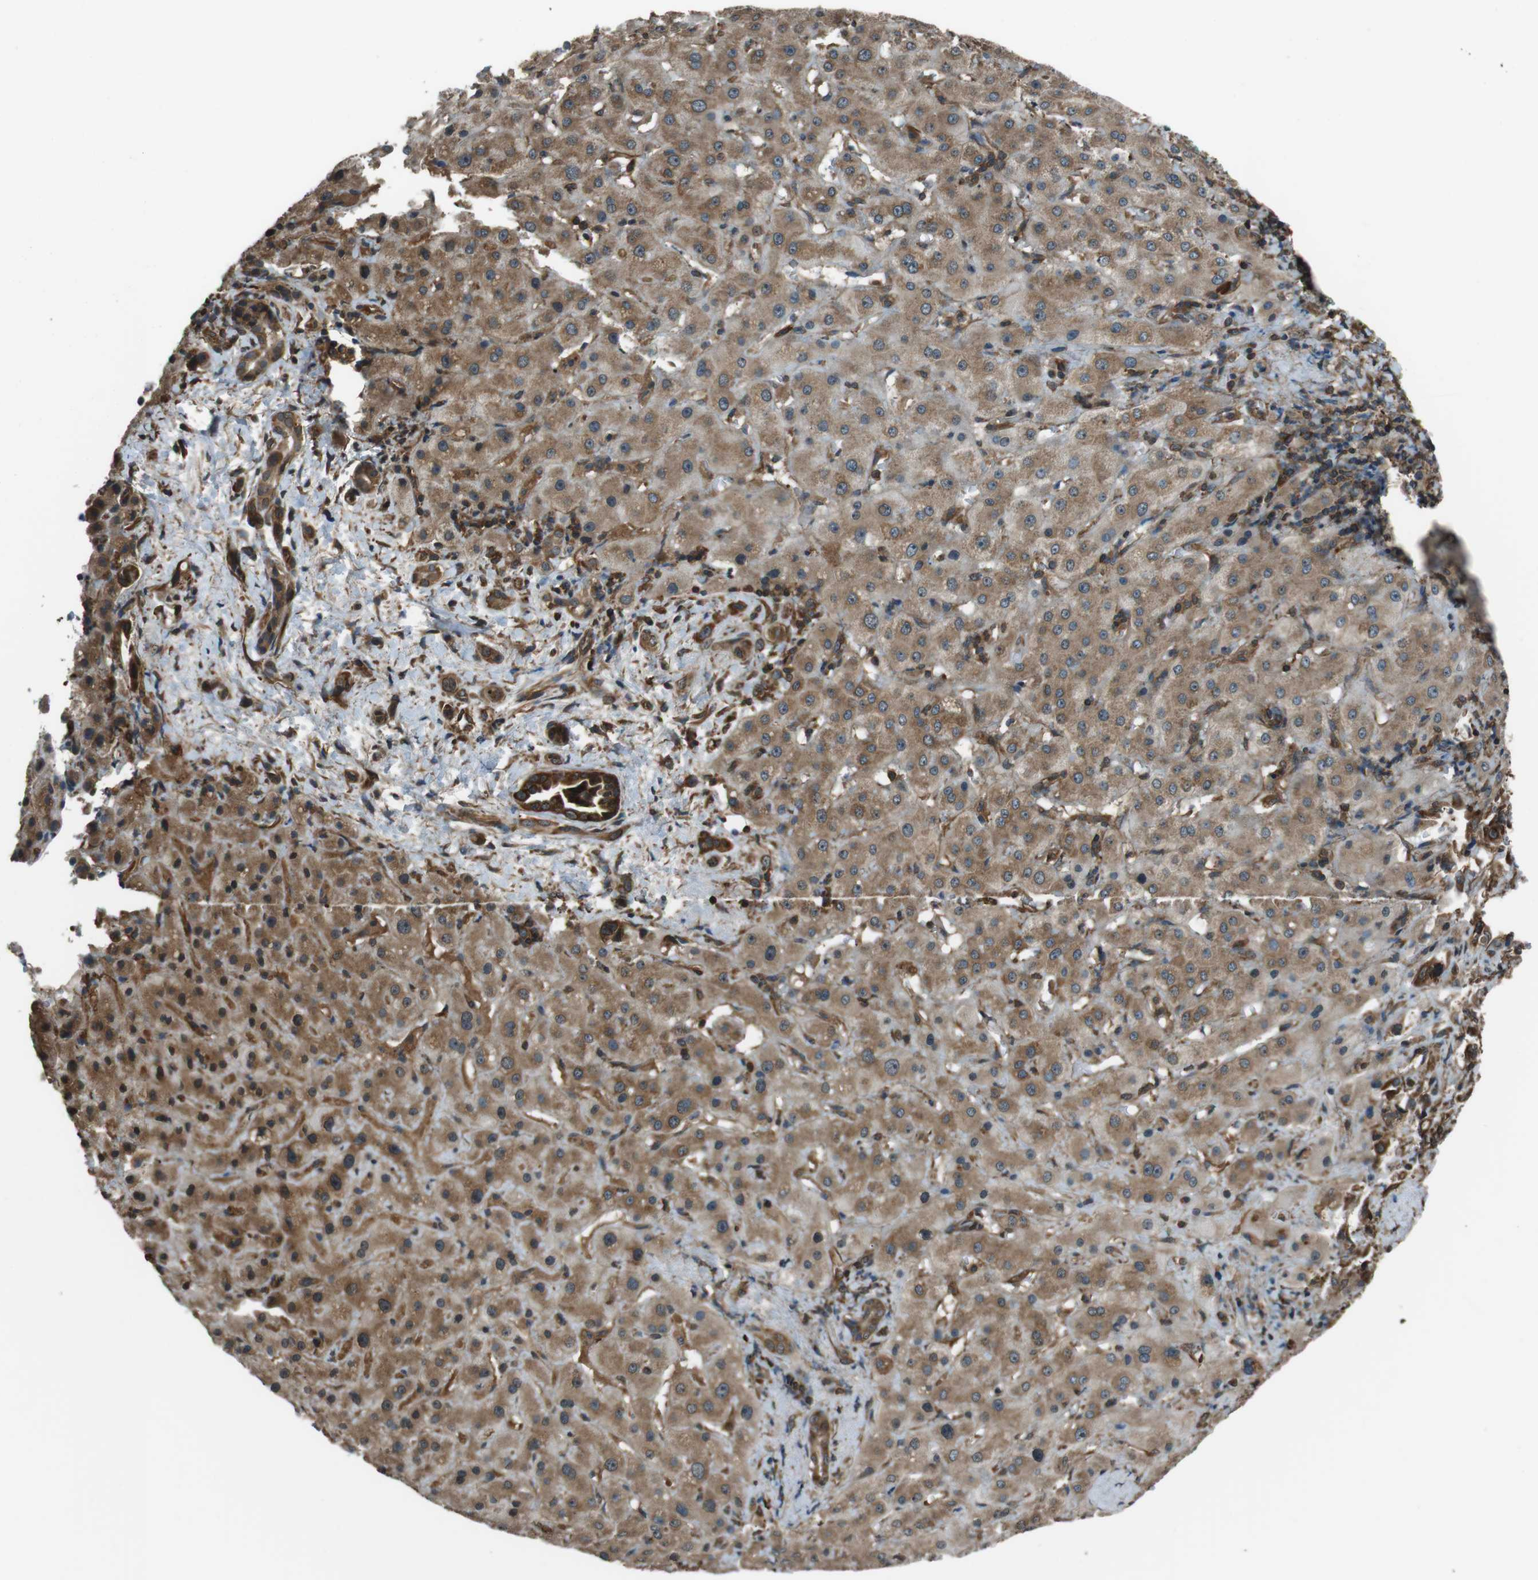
{"staining": {"intensity": "moderate", "quantity": ">75%", "location": "cytoplasmic/membranous"}, "tissue": "liver cancer", "cell_type": "Tumor cells", "image_type": "cancer", "snomed": [{"axis": "morphology", "description": "Cholangiocarcinoma"}, {"axis": "topography", "description": "Liver"}], "caption": "Human liver cancer stained with a protein marker shows moderate staining in tumor cells.", "gene": "PA2G4", "patient": {"sex": "female", "age": 65}}